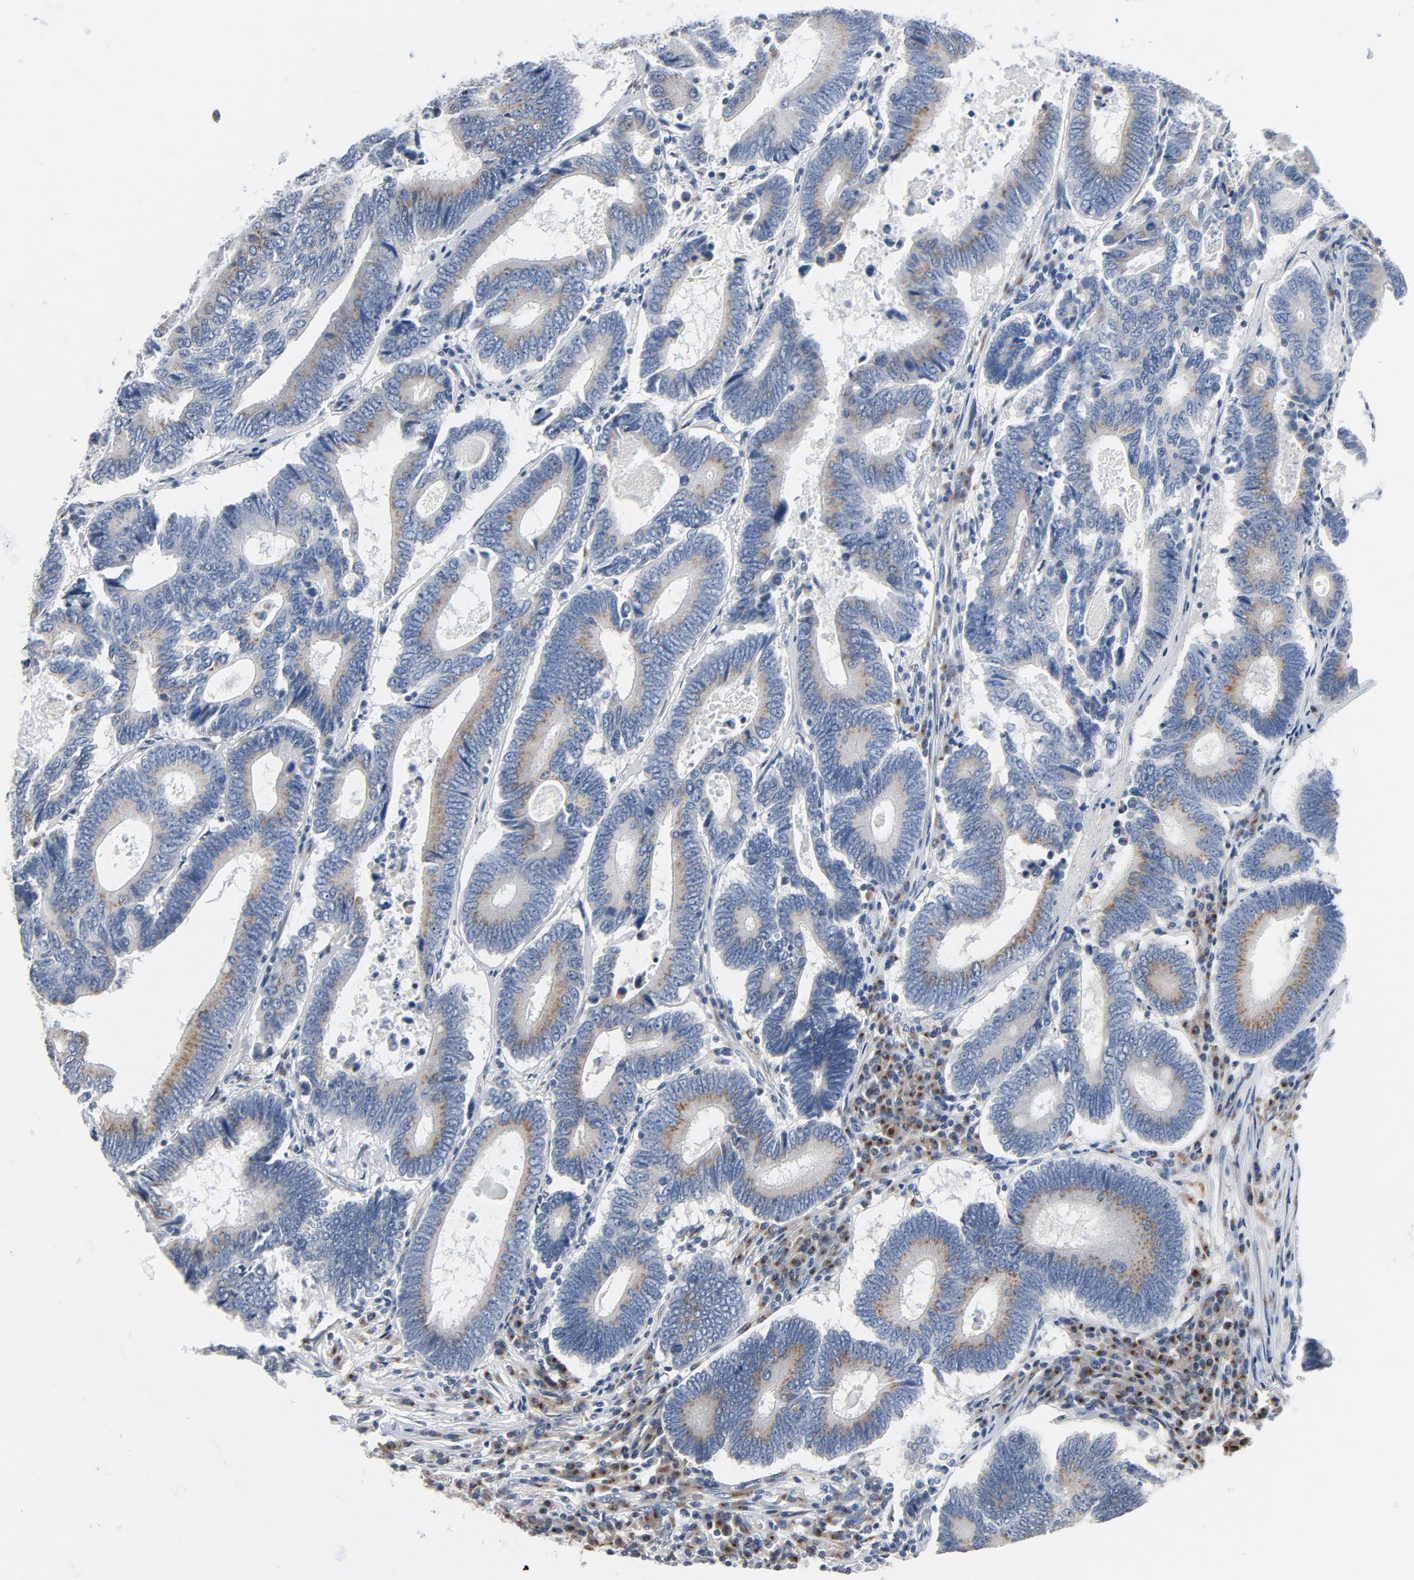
{"staining": {"intensity": "moderate", "quantity": "25%-75%", "location": "cytoplasmic/membranous"}, "tissue": "colorectal cancer", "cell_type": "Tumor cells", "image_type": "cancer", "snomed": [{"axis": "morphology", "description": "Adenocarcinoma, NOS"}, {"axis": "topography", "description": "Colon"}], "caption": "Brown immunohistochemical staining in colorectal cancer reveals moderate cytoplasmic/membranous expression in approximately 25%-75% of tumor cells.", "gene": "YIPF6", "patient": {"sex": "female", "age": 78}}